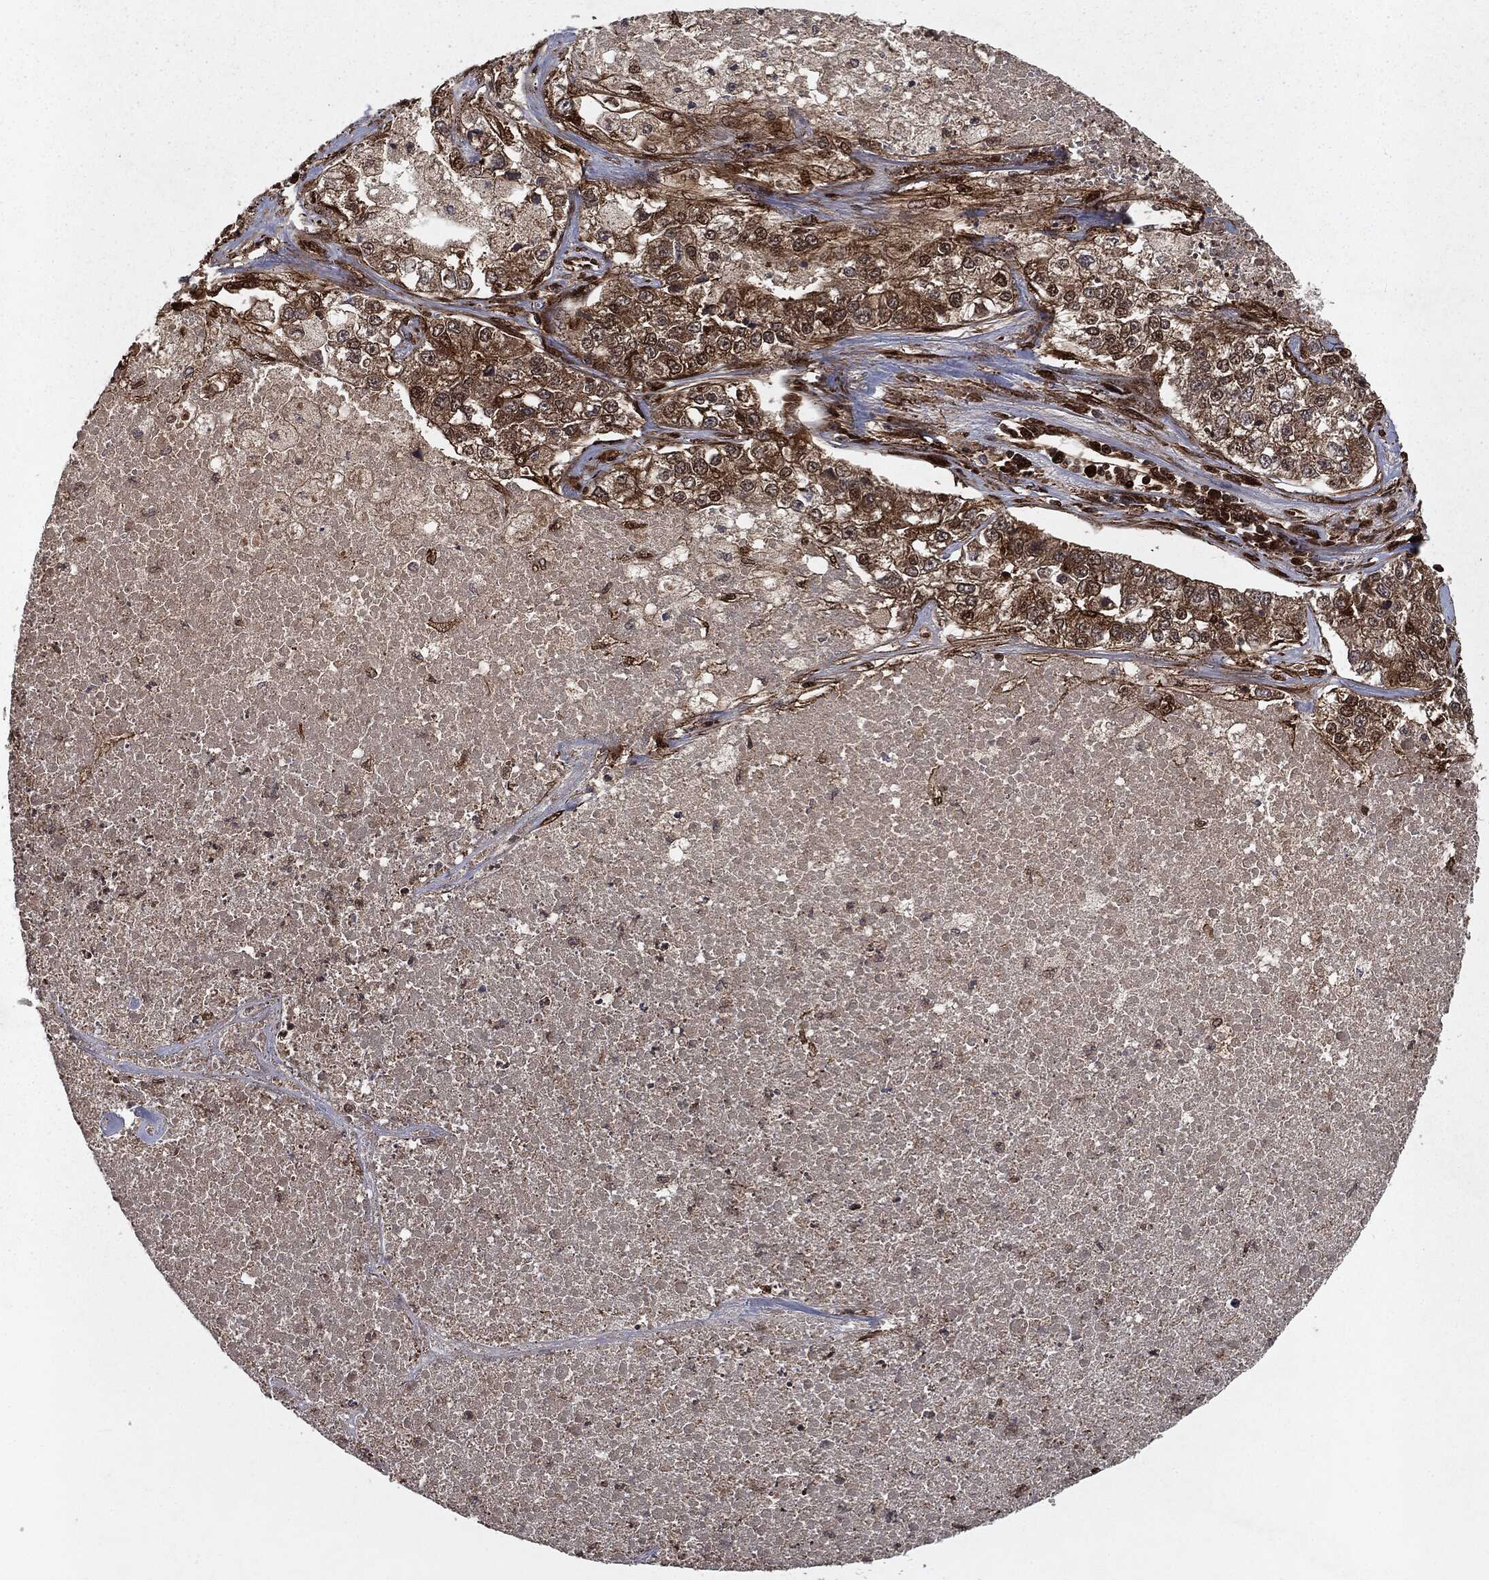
{"staining": {"intensity": "moderate", "quantity": ">75%", "location": "cytoplasmic/membranous,nuclear"}, "tissue": "lung cancer", "cell_type": "Tumor cells", "image_type": "cancer", "snomed": [{"axis": "morphology", "description": "Adenocarcinoma, NOS"}, {"axis": "topography", "description": "Lung"}], "caption": "Adenocarcinoma (lung) stained with a protein marker shows moderate staining in tumor cells.", "gene": "RANBP9", "patient": {"sex": "male", "age": 49}}